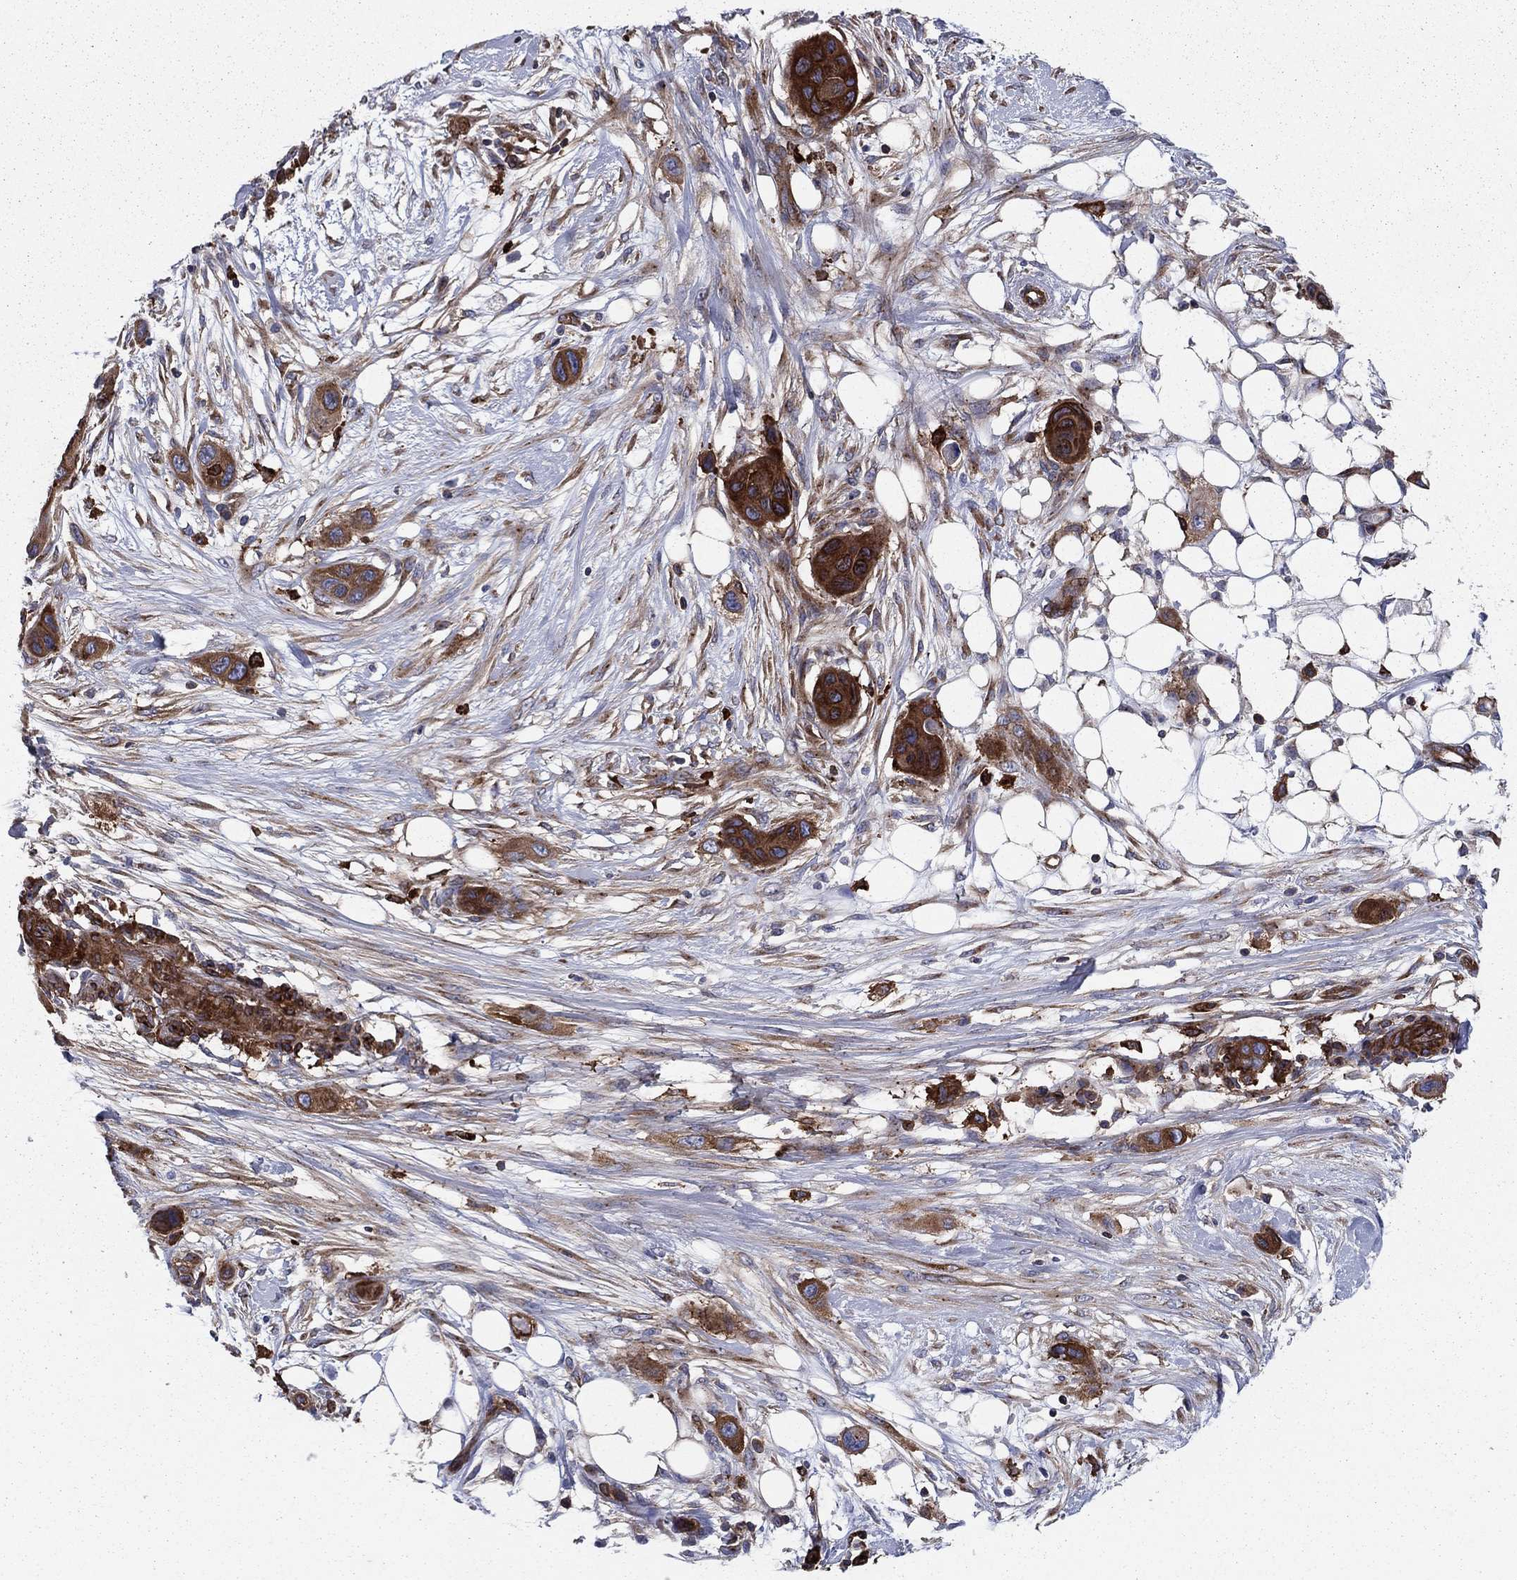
{"staining": {"intensity": "strong", "quantity": ">75%", "location": "cytoplasmic/membranous"}, "tissue": "skin cancer", "cell_type": "Tumor cells", "image_type": "cancer", "snomed": [{"axis": "morphology", "description": "Squamous cell carcinoma, NOS"}, {"axis": "topography", "description": "Skin"}], "caption": "Approximately >75% of tumor cells in human skin cancer (squamous cell carcinoma) display strong cytoplasmic/membranous protein expression as visualized by brown immunohistochemical staining.", "gene": "EHBP1L1", "patient": {"sex": "male", "age": 79}}